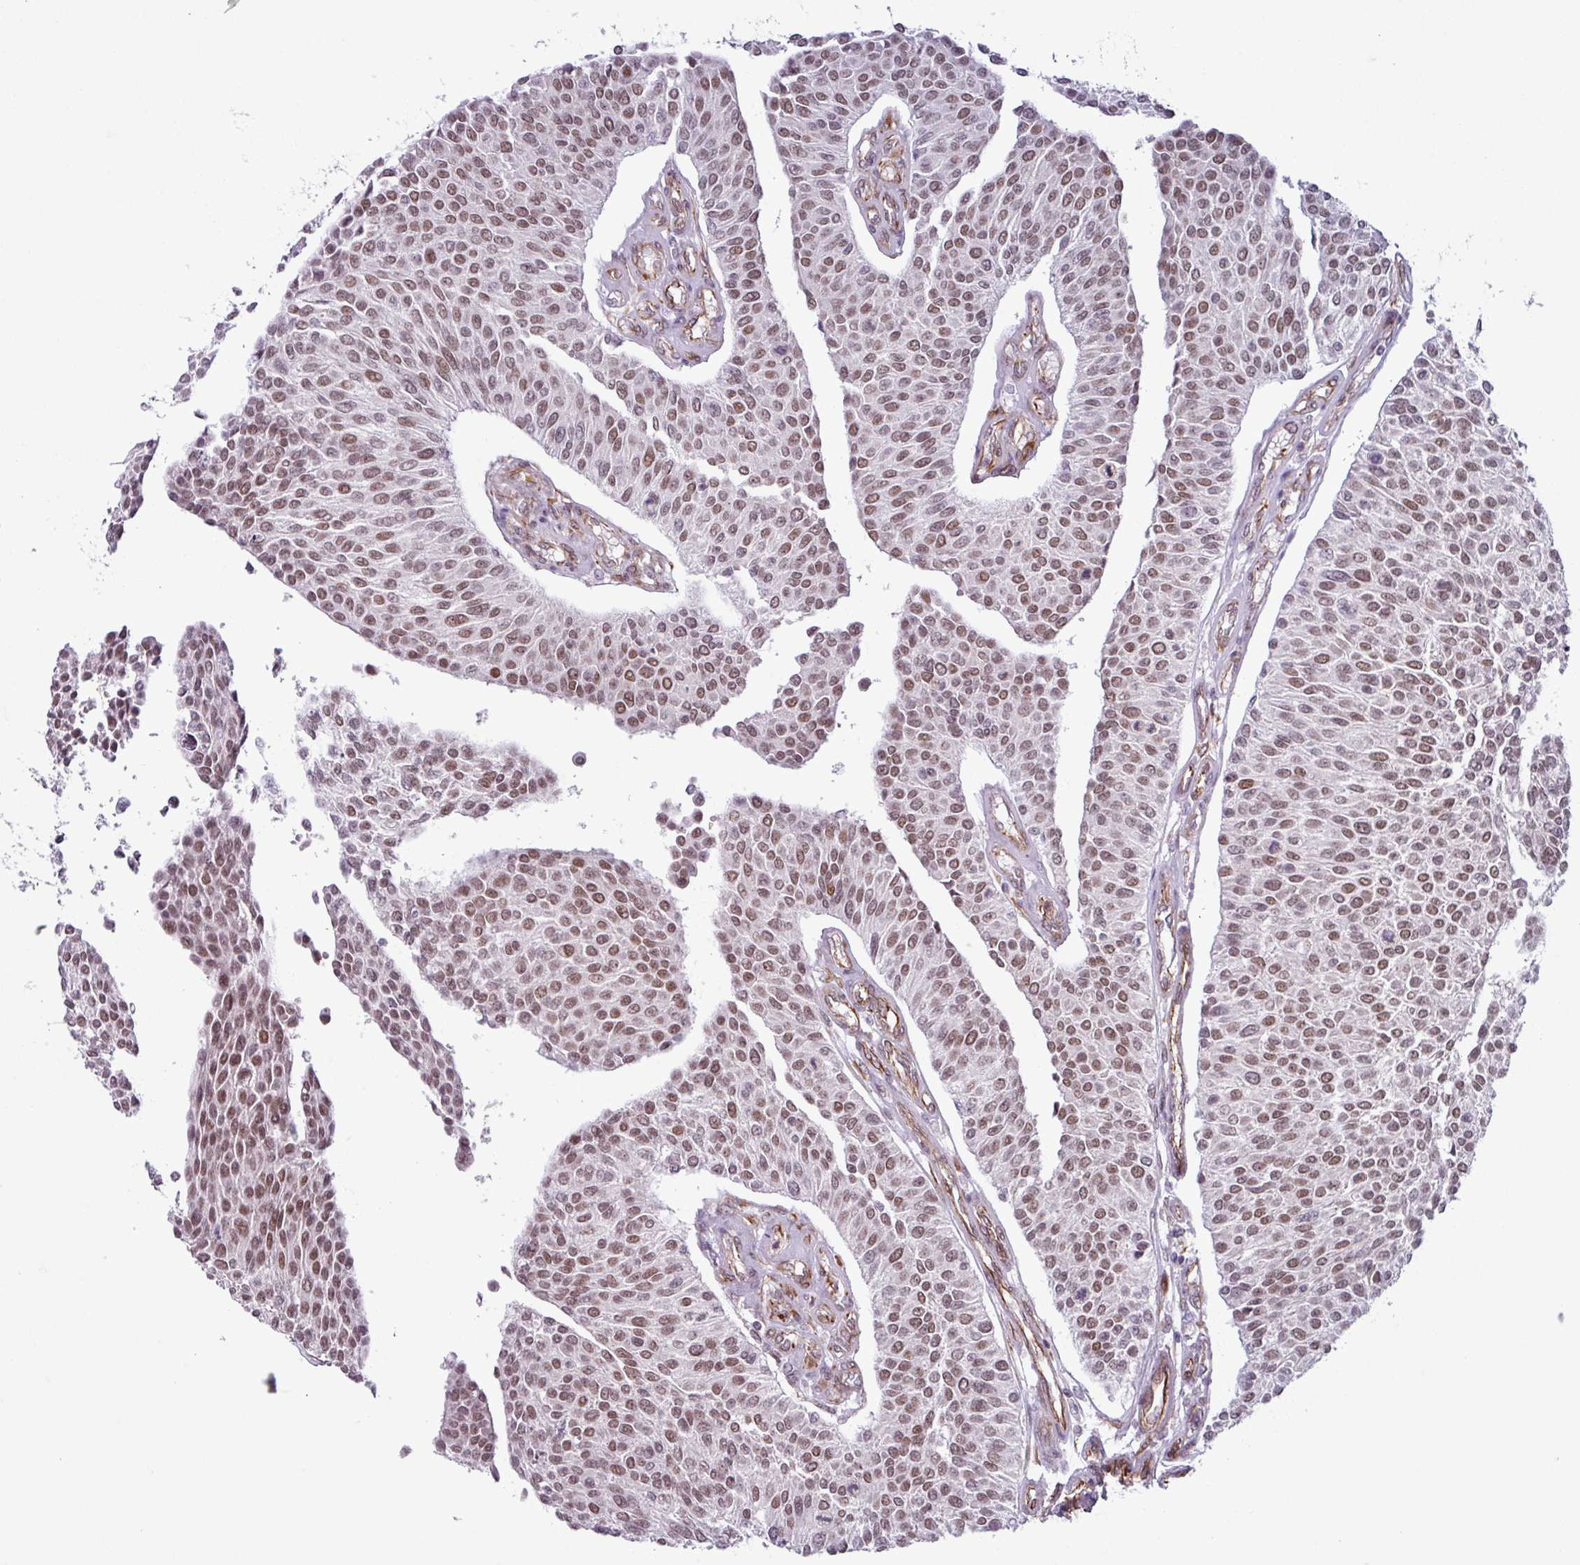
{"staining": {"intensity": "moderate", "quantity": ">75%", "location": "nuclear"}, "tissue": "urothelial cancer", "cell_type": "Tumor cells", "image_type": "cancer", "snomed": [{"axis": "morphology", "description": "Urothelial carcinoma, NOS"}, {"axis": "topography", "description": "Urinary bladder"}], "caption": "Approximately >75% of tumor cells in transitional cell carcinoma exhibit moderate nuclear protein staining as visualized by brown immunohistochemical staining.", "gene": "CHD3", "patient": {"sex": "male", "age": 55}}